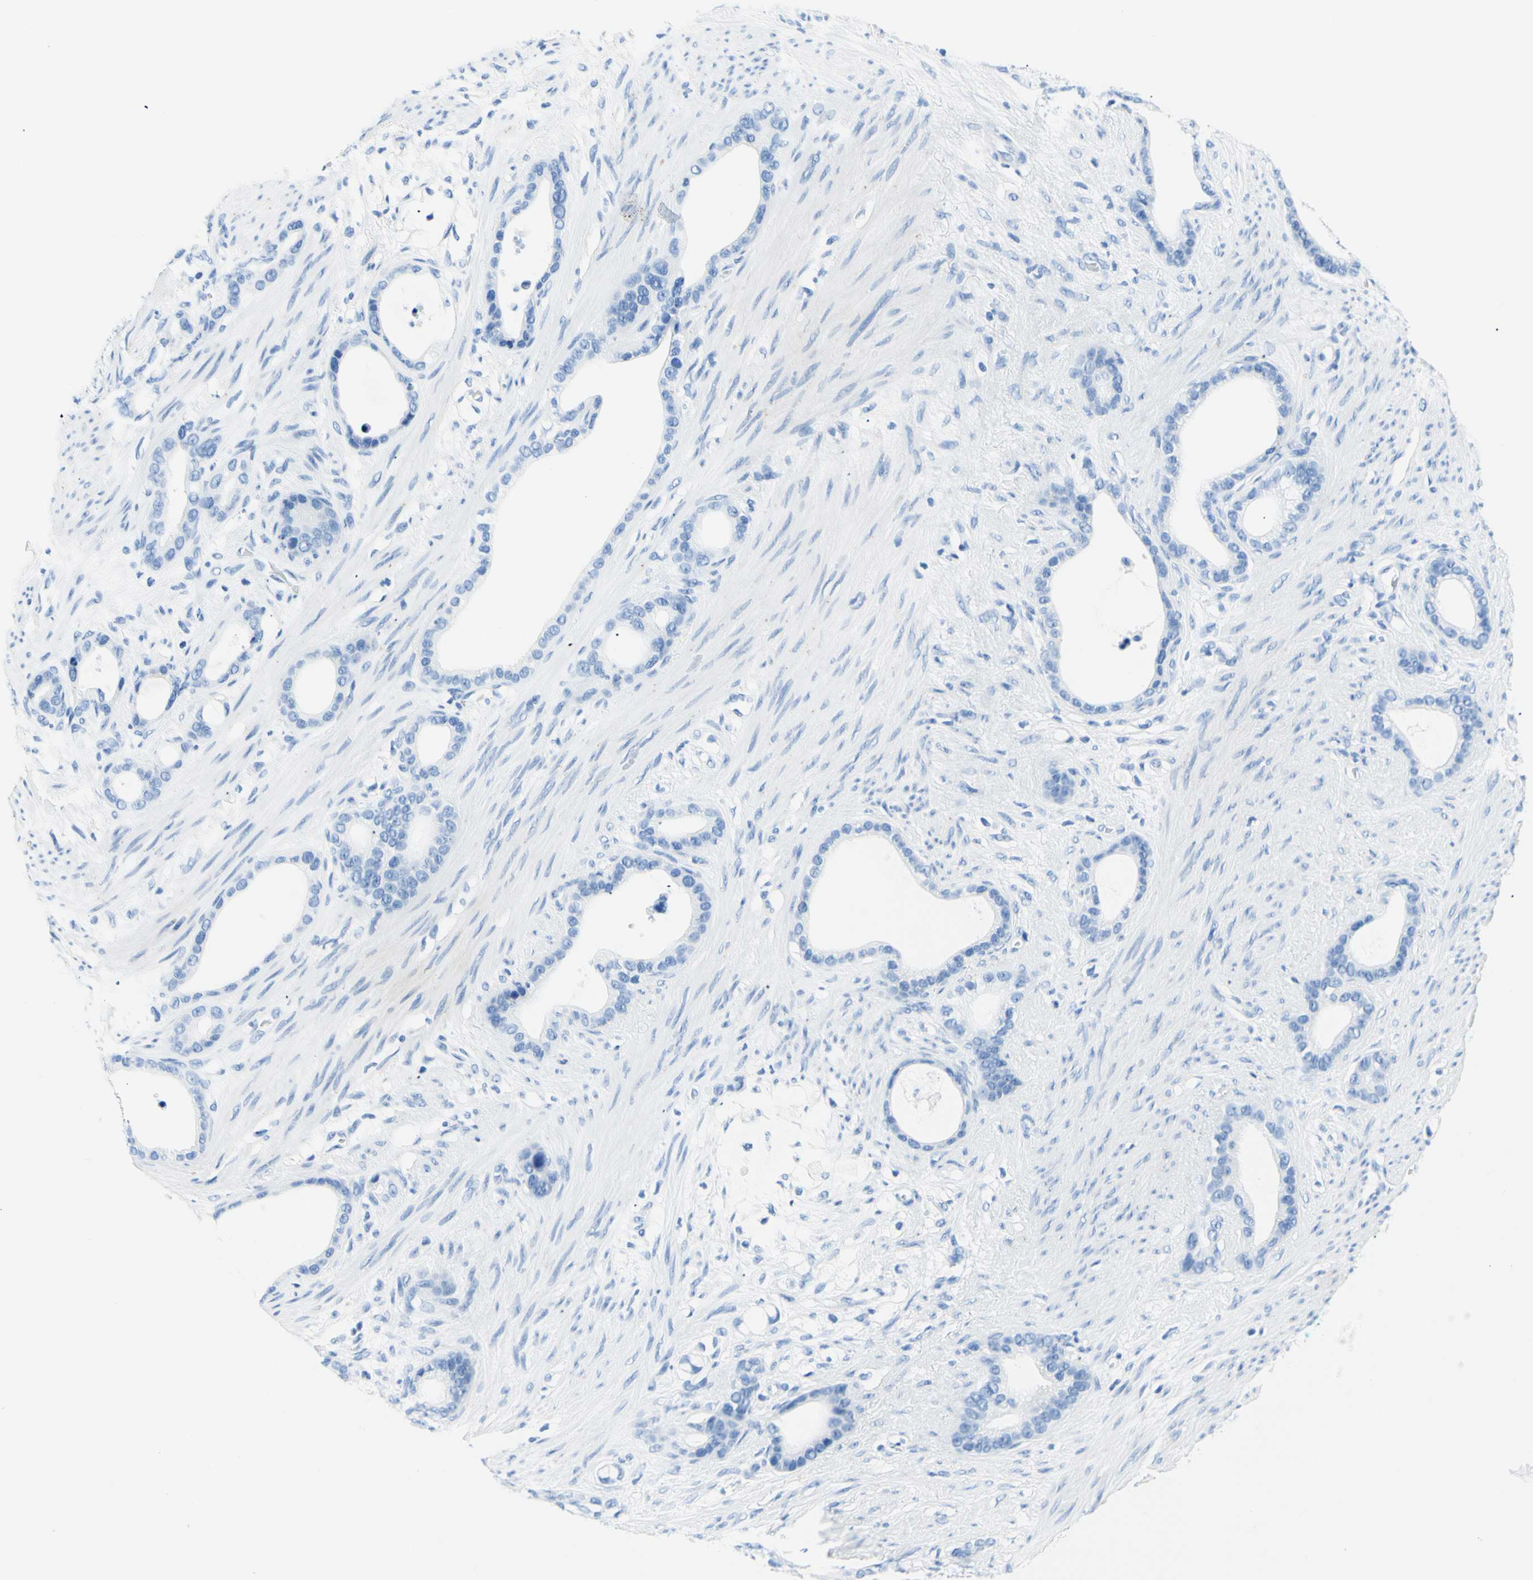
{"staining": {"intensity": "negative", "quantity": "none", "location": "none"}, "tissue": "stomach cancer", "cell_type": "Tumor cells", "image_type": "cancer", "snomed": [{"axis": "morphology", "description": "Adenocarcinoma, NOS"}, {"axis": "topography", "description": "Stomach"}], "caption": "Histopathology image shows no protein positivity in tumor cells of stomach cancer tissue. Brightfield microscopy of immunohistochemistry (IHC) stained with DAB (brown) and hematoxylin (blue), captured at high magnification.", "gene": "MYH2", "patient": {"sex": "female", "age": 75}}